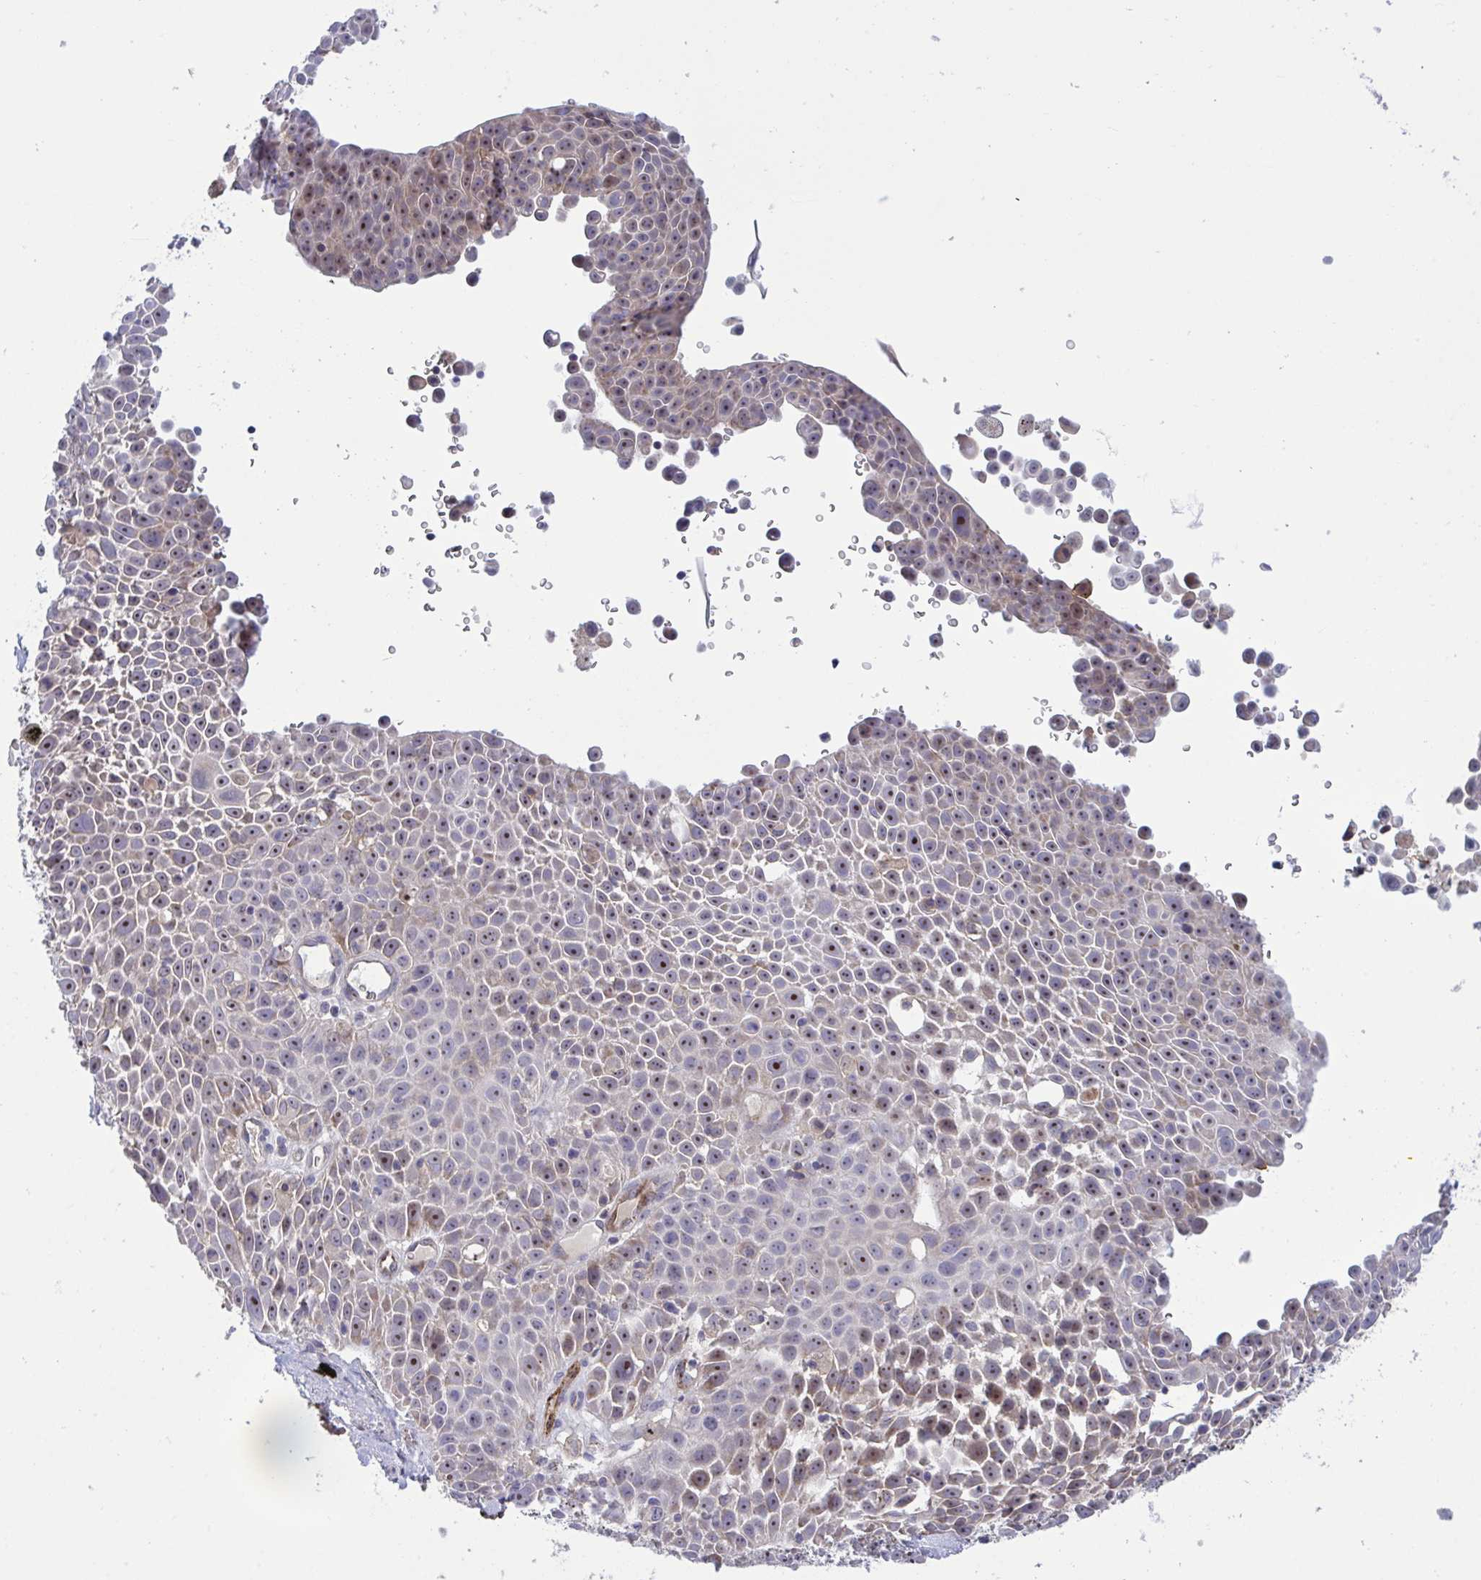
{"staining": {"intensity": "moderate", "quantity": ">75%", "location": "nuclear"}, "tissue": "lung cancer", "cell_type": "Tumor cells", "image_type": "cancer", "snomed": [{"axis": "morphology", "description": "Squamous cell carcinoma, NOS"}, {"axis": "morphology", "description": "Squamous cell carcinoma, metastatic, NOS"}, {"axis": "topography", "description": "Lymph node"}, {"axis": "topography", "description": "Lung"}], "caption": "Immunohistochemistry image of lung cancer stained for a protein (brown), which displays medium levels of moderate nuclear staining in approximately >75% of tumor cells.", "gene": "CD101", "patient": {"sex": "female", "age": 62}}